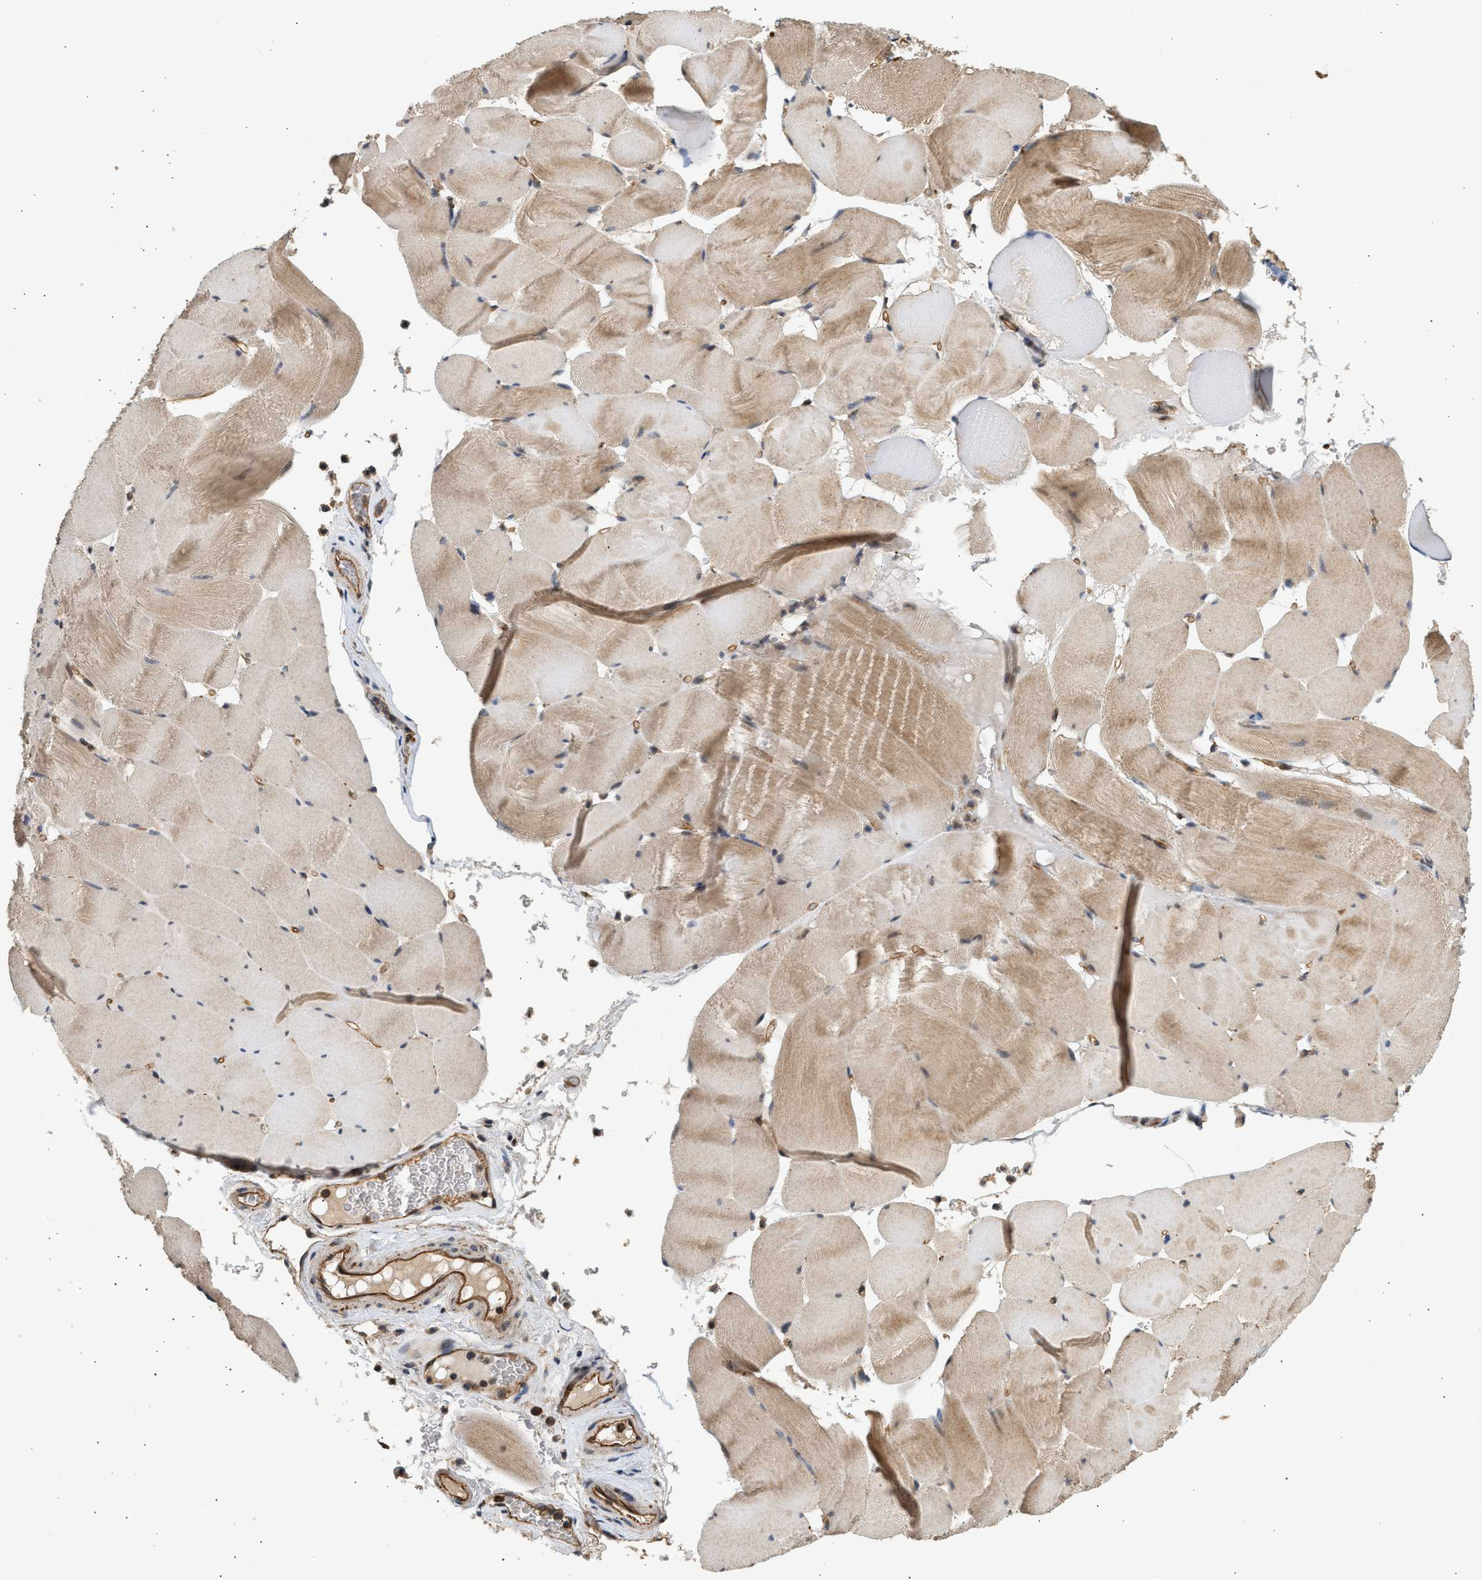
{"staining": {"intensity": "moderate", "quantity": ">75%", "location": "cytoplasmic/membranous"}, "tissue": "skeletal muscle", "cell_type": "Myocytes", "image_type": "normal", "snomed": [{"axis": "morphology", "description": "Normal tissue, NOS"}, {"axis": "topography", "description": "Skeletal muscle"}], "caption": "High-magnification brightfield microscopy of unremarkable skeletal muscle stained with DAB (3,3'-diaminobenzidine) (brown) and counterstained with hematoxylin (blue). myocytes exhibit moderate cytoplasmic/membranous expression is present in approximately>75% of cells. (Brightfield microscopy of DAB IHC at high magnification).", "gene": "DUSP14", "patient": {"sex": "male", "age": 62}}